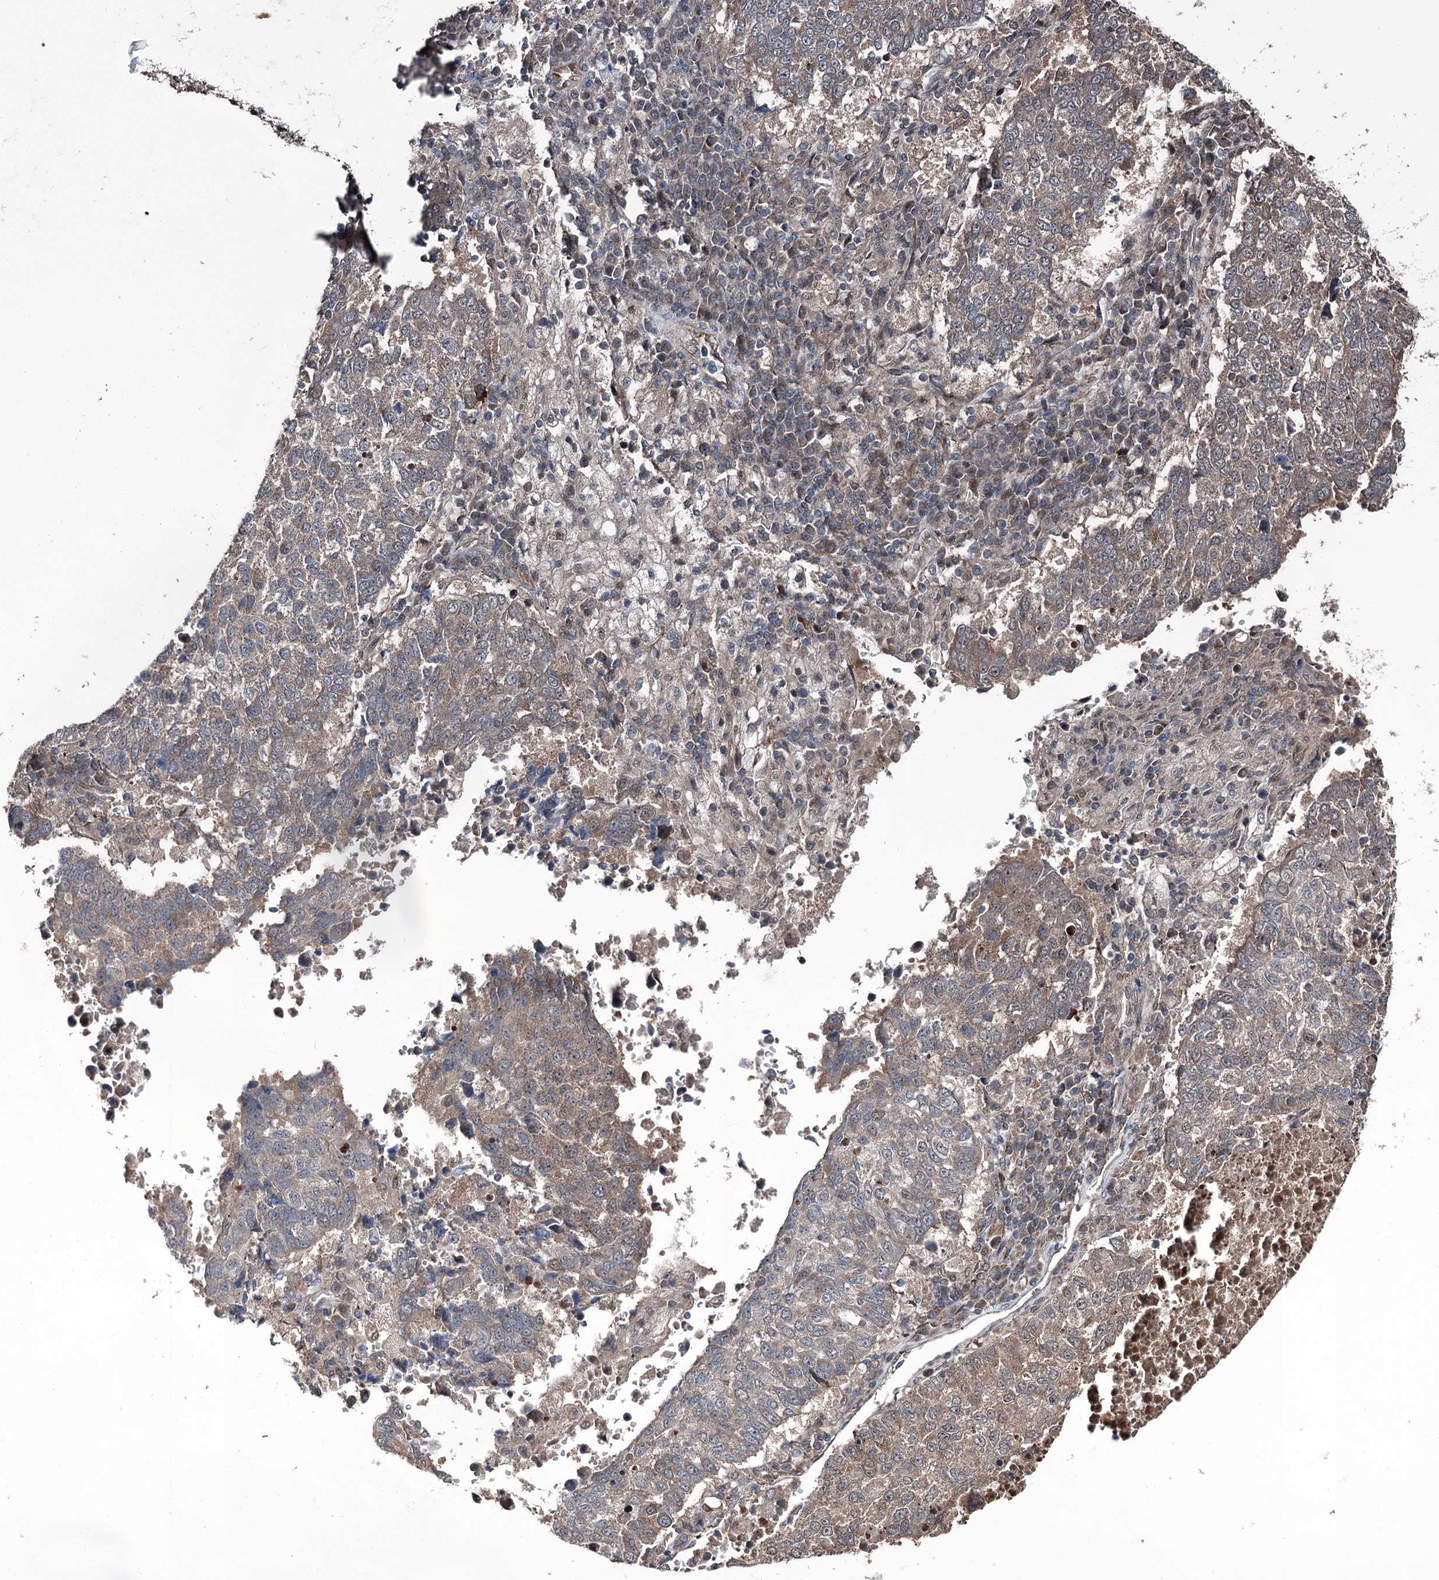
{"staining": {"intensity": "weak", "quantity": ">75%", "location": "cytoplasmic/membranous"}, "tissue": "lung cancer", "cell_type": "Tumor cells", "image_type": "cancer", "snomed": [{"axis": "morphology", "description": "Squamous cell carcinoma, NOS"}, {"axis": "topography", "description": "Lung"}], "caption": "This image exhibits IHC staining of human lung squamous cell carcinoma, with low weak cytoplasmic/membranous expression in about >75% of tumor cells.", "gene": "PSMD13", "patient": {"sex": "male", "age": 73}}